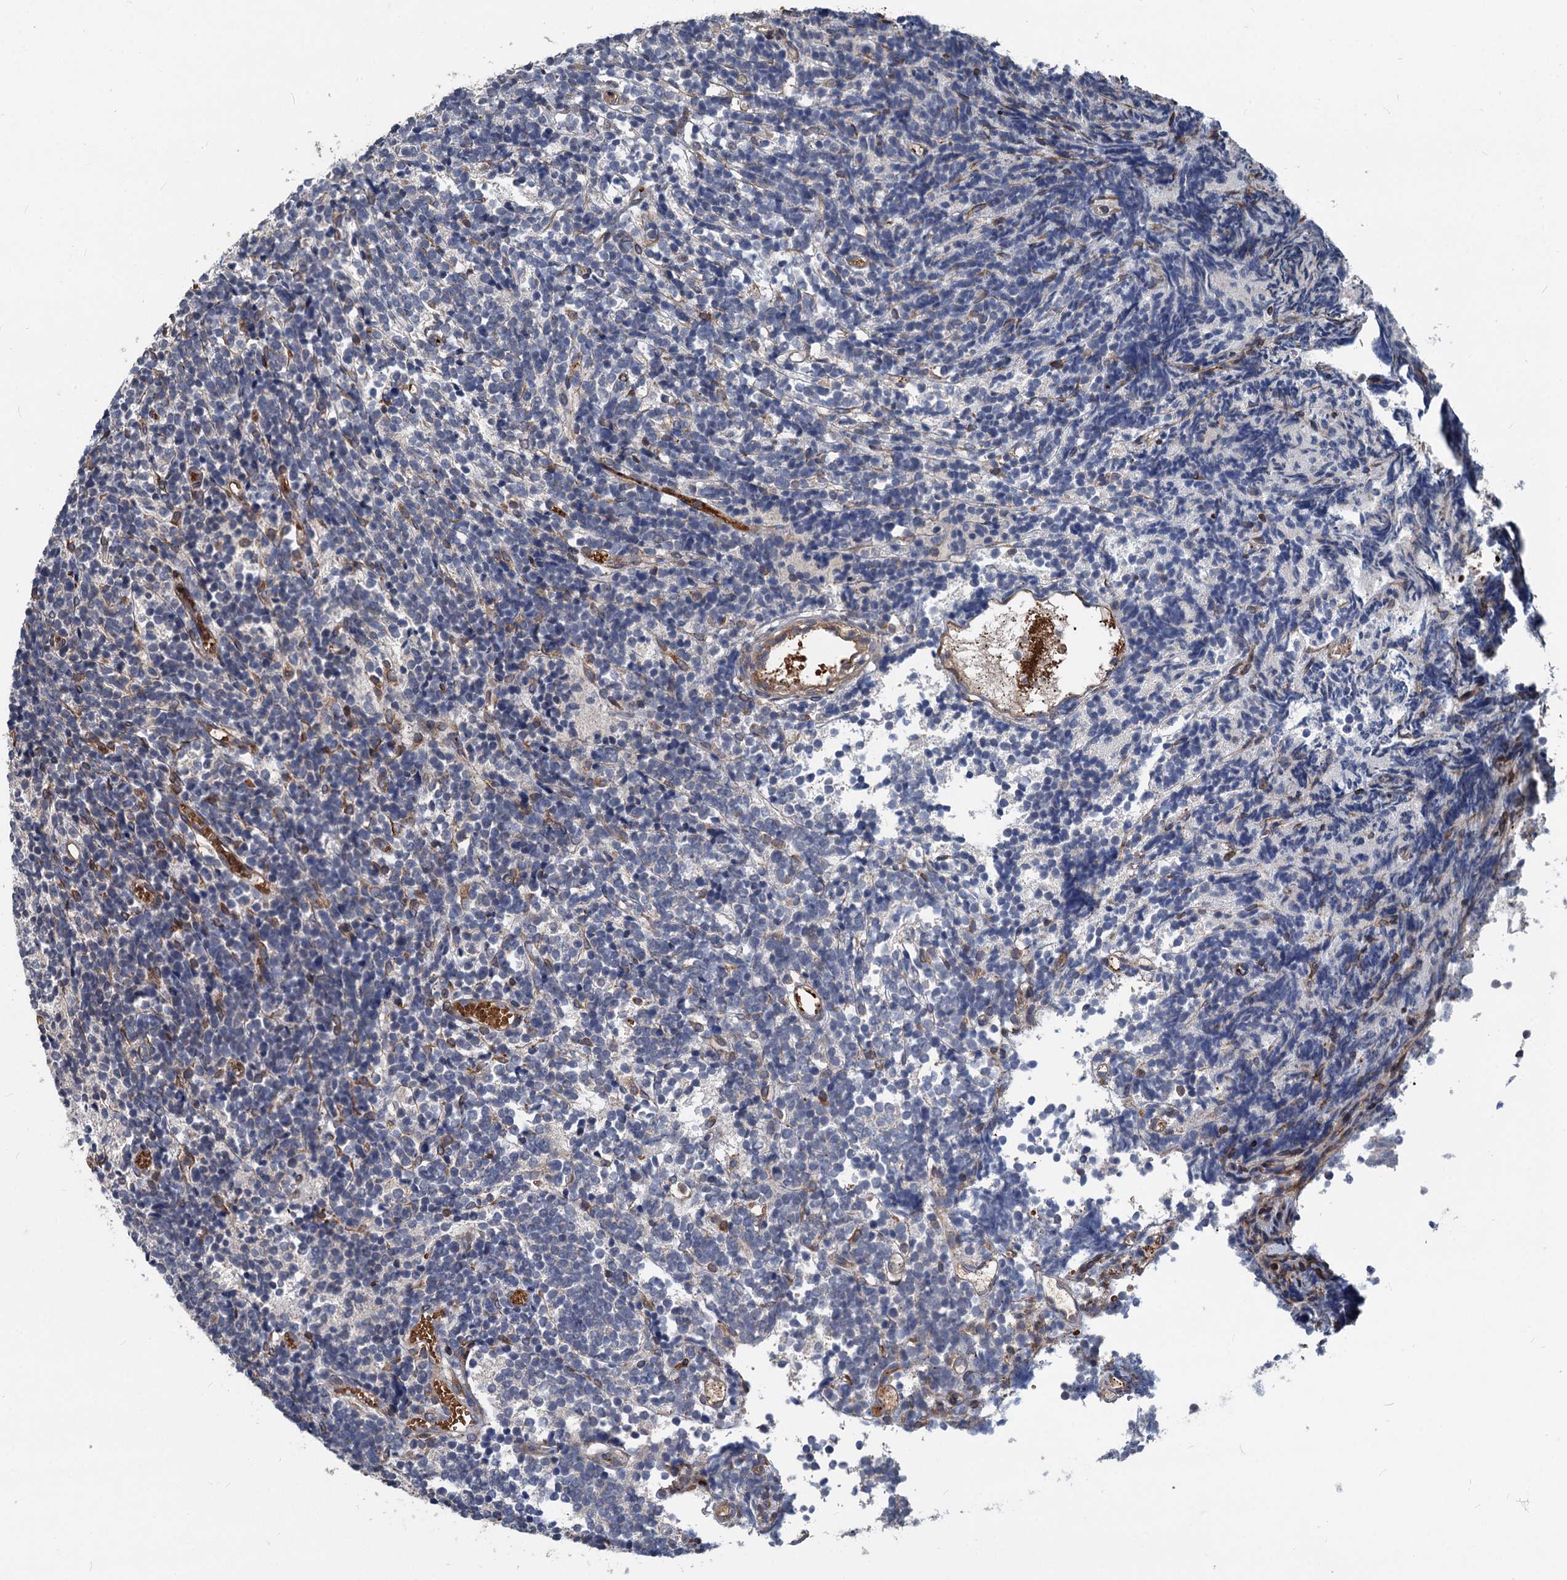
{"staining": {"intensity": "negative", "quantity": "none", "location": "none"}, "tissue": "glioma", "cell_type": "Tumor cells", "image_type": "cancer", "snomed": [{"axis": "morphology", "description": "Glioma, malignant, Low grade"}, {"axis": "topography", "description": "Brain"}], "caption": "This histopathology image is of glioma stained with immunohistochemistry to label a protein in brown with the nuclei are counter-stained blue. There is no positivity in tumor cells. (Brightfield microscopy of DAB (3,3'-diaminobenzidine) IHC at high magnification).", "gene": "STIM1", "patient": {"sex": "female", "age": 1}}